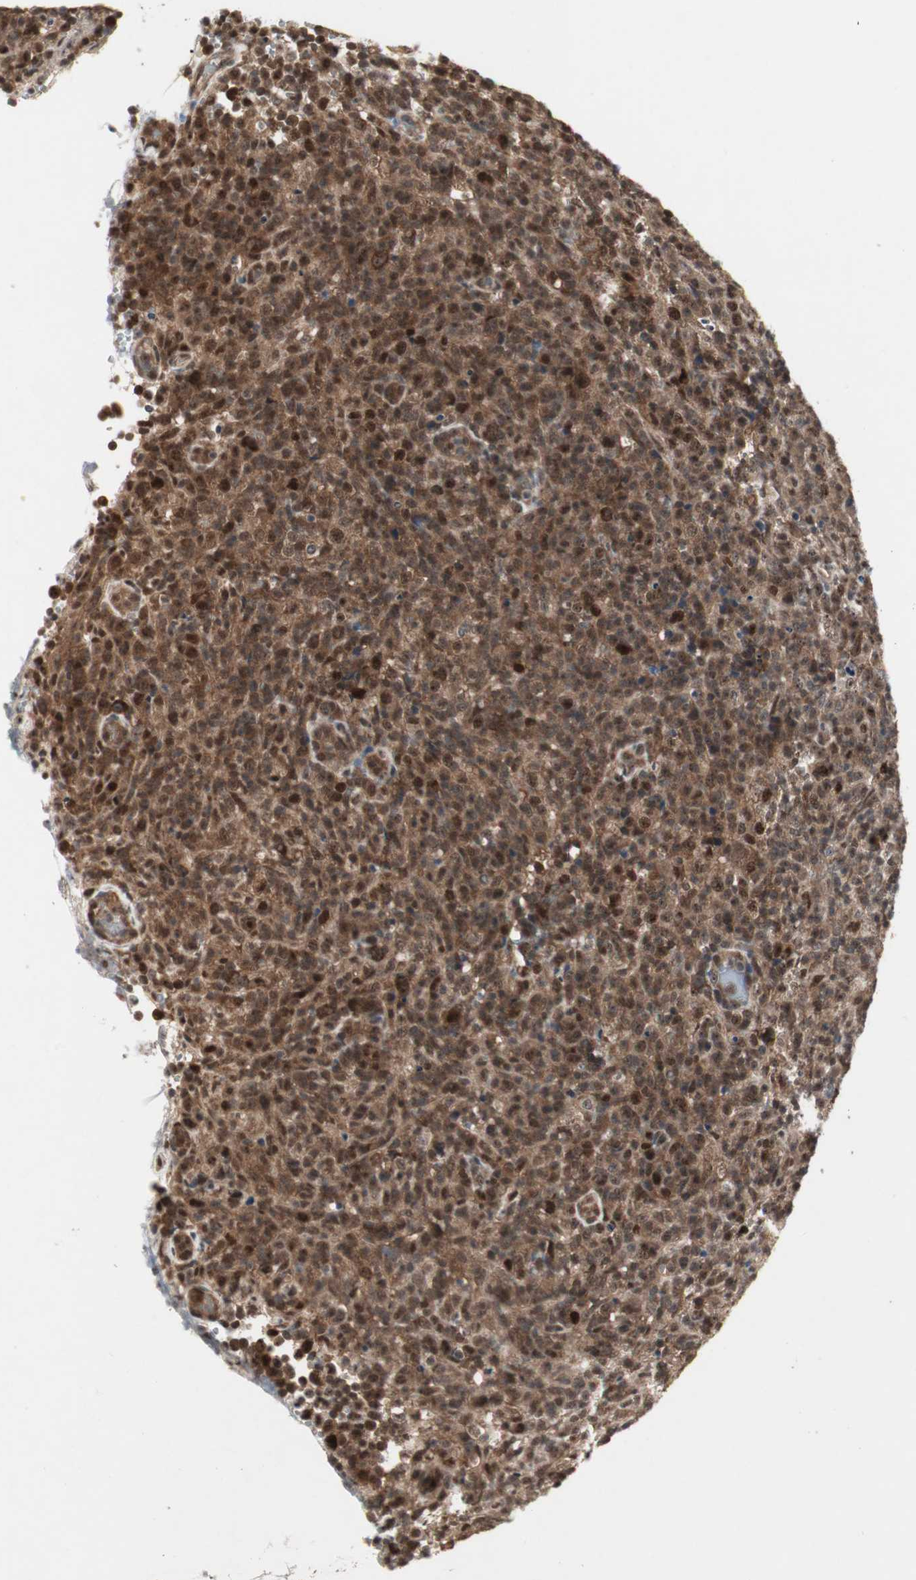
{"staining": {"intensity": "strong", "quantity": ">75%", "location": "cytoplasmic/membranous,nuclear"}, "tissue": "lymphoma", "cell_type": "Tumor cells", "image_type": "cancer", "snomed": [{"axis": "morphology", "description": "Malignant lymphoma, non-Hodgkin's type, High grade"}, {"axis": "topography", "description": "Lymph node"}], "caption": "Tumor cells exhibit strong cytoplasmic/membranous and nuclear positivity in approximately >75% of cells in high-grade malignant lymphoma, non-Hodgkin's type.", "gene": "CSNK2B", "patient": {"sex": "female", "age": 76}}